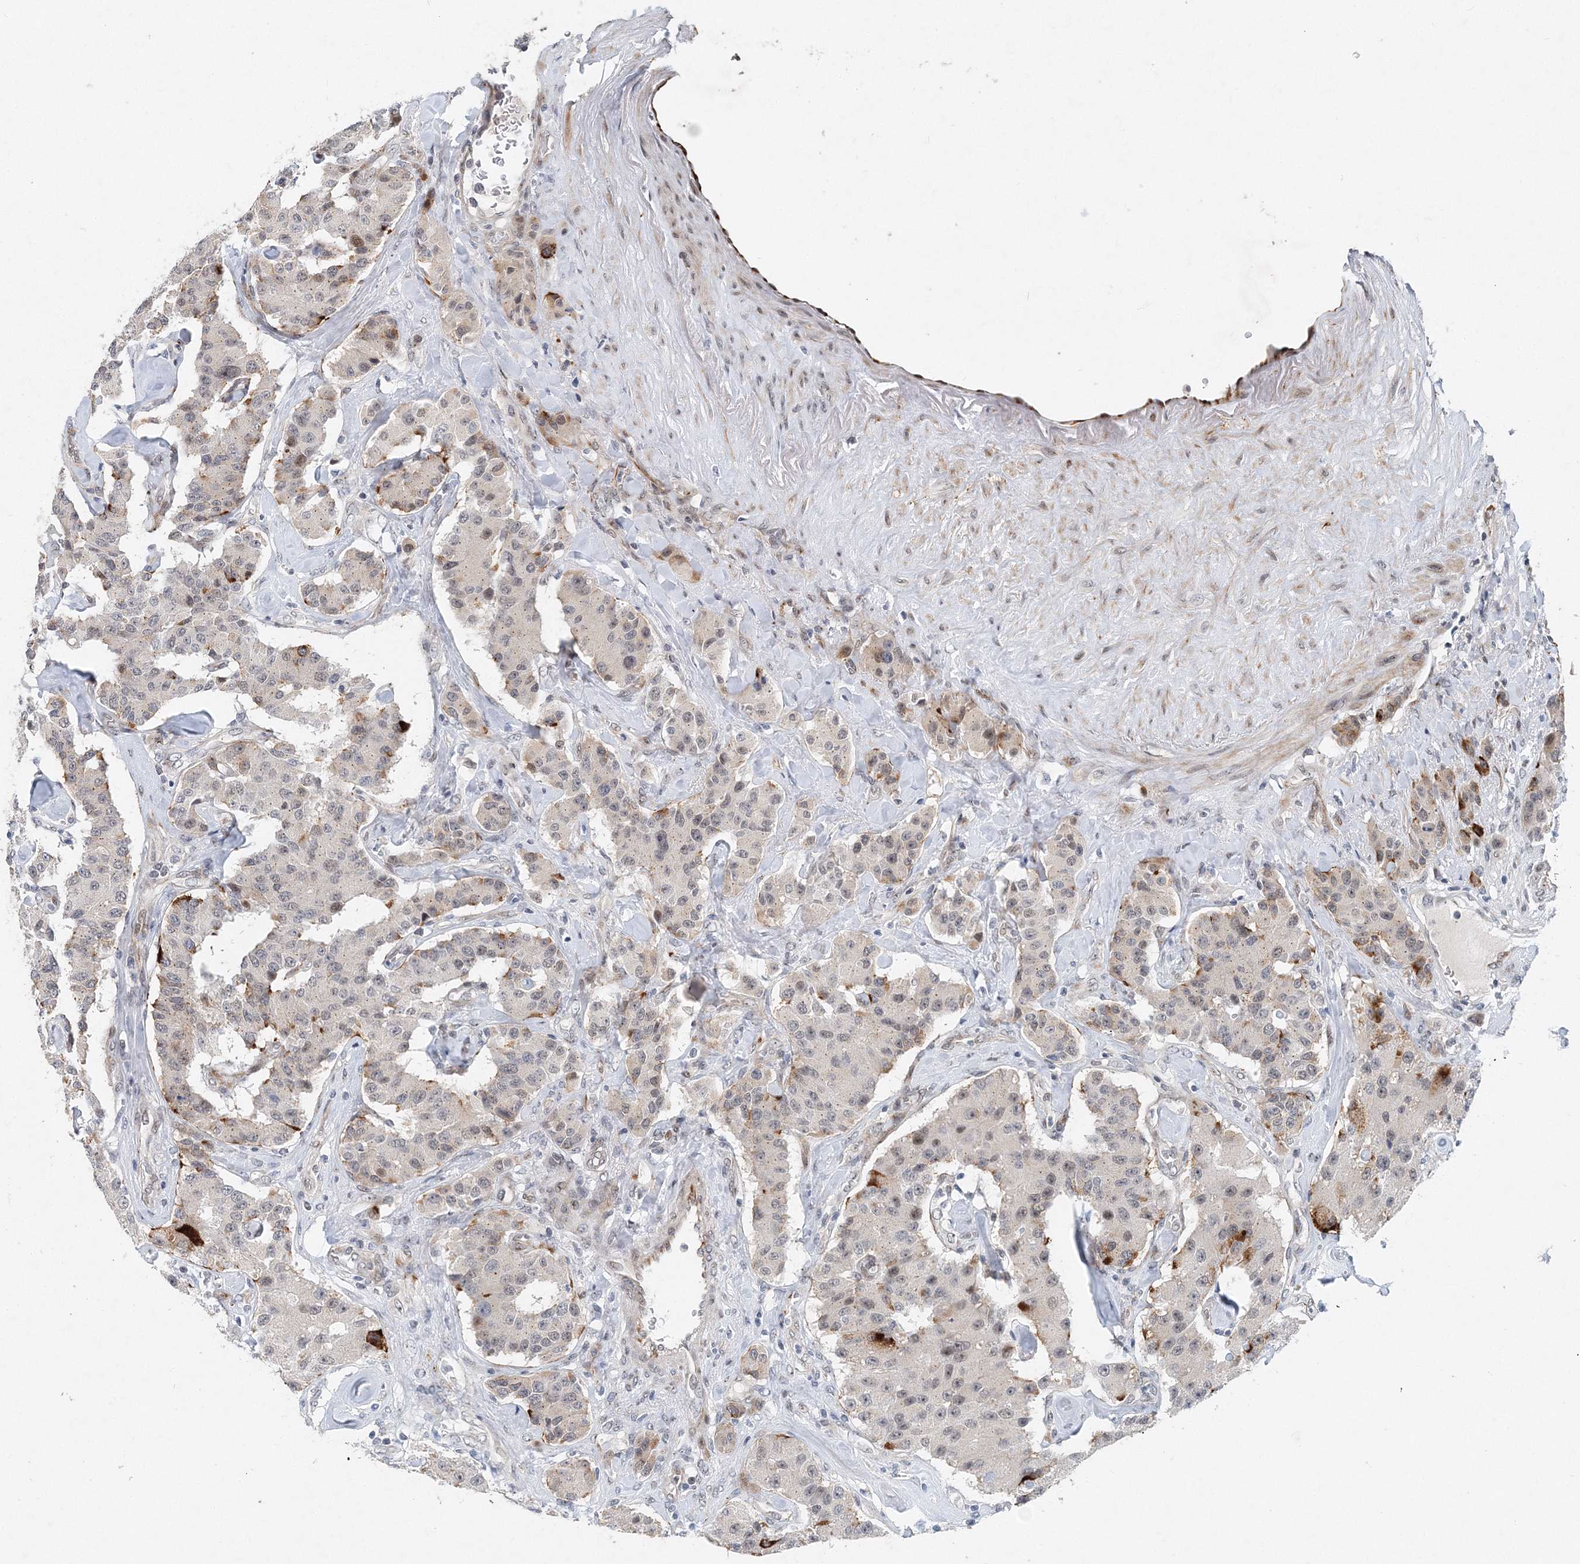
{"staining": {"intensity": "moderate", "quantity": "<25%", "location": "cytoplasmic/membranous"}, "tissue": "carcinoid", "cell_type": "Tumor cells", "image_type": "cancer", "snomed": [{"axis": "morphology", "description": "Carcinoid, malignant, NOS"}, {"axis": "topography", "description": "Pancreas"}], "caption": "IHC image of human carcinoid (malignant) stained for a protein (brown), which reveals low levels of moderate cytoplasmic/membranous staining in approximately <25% of tumor cells.", "gene": "UIMC1", "patient": {"sex": "male", "age": 41}}